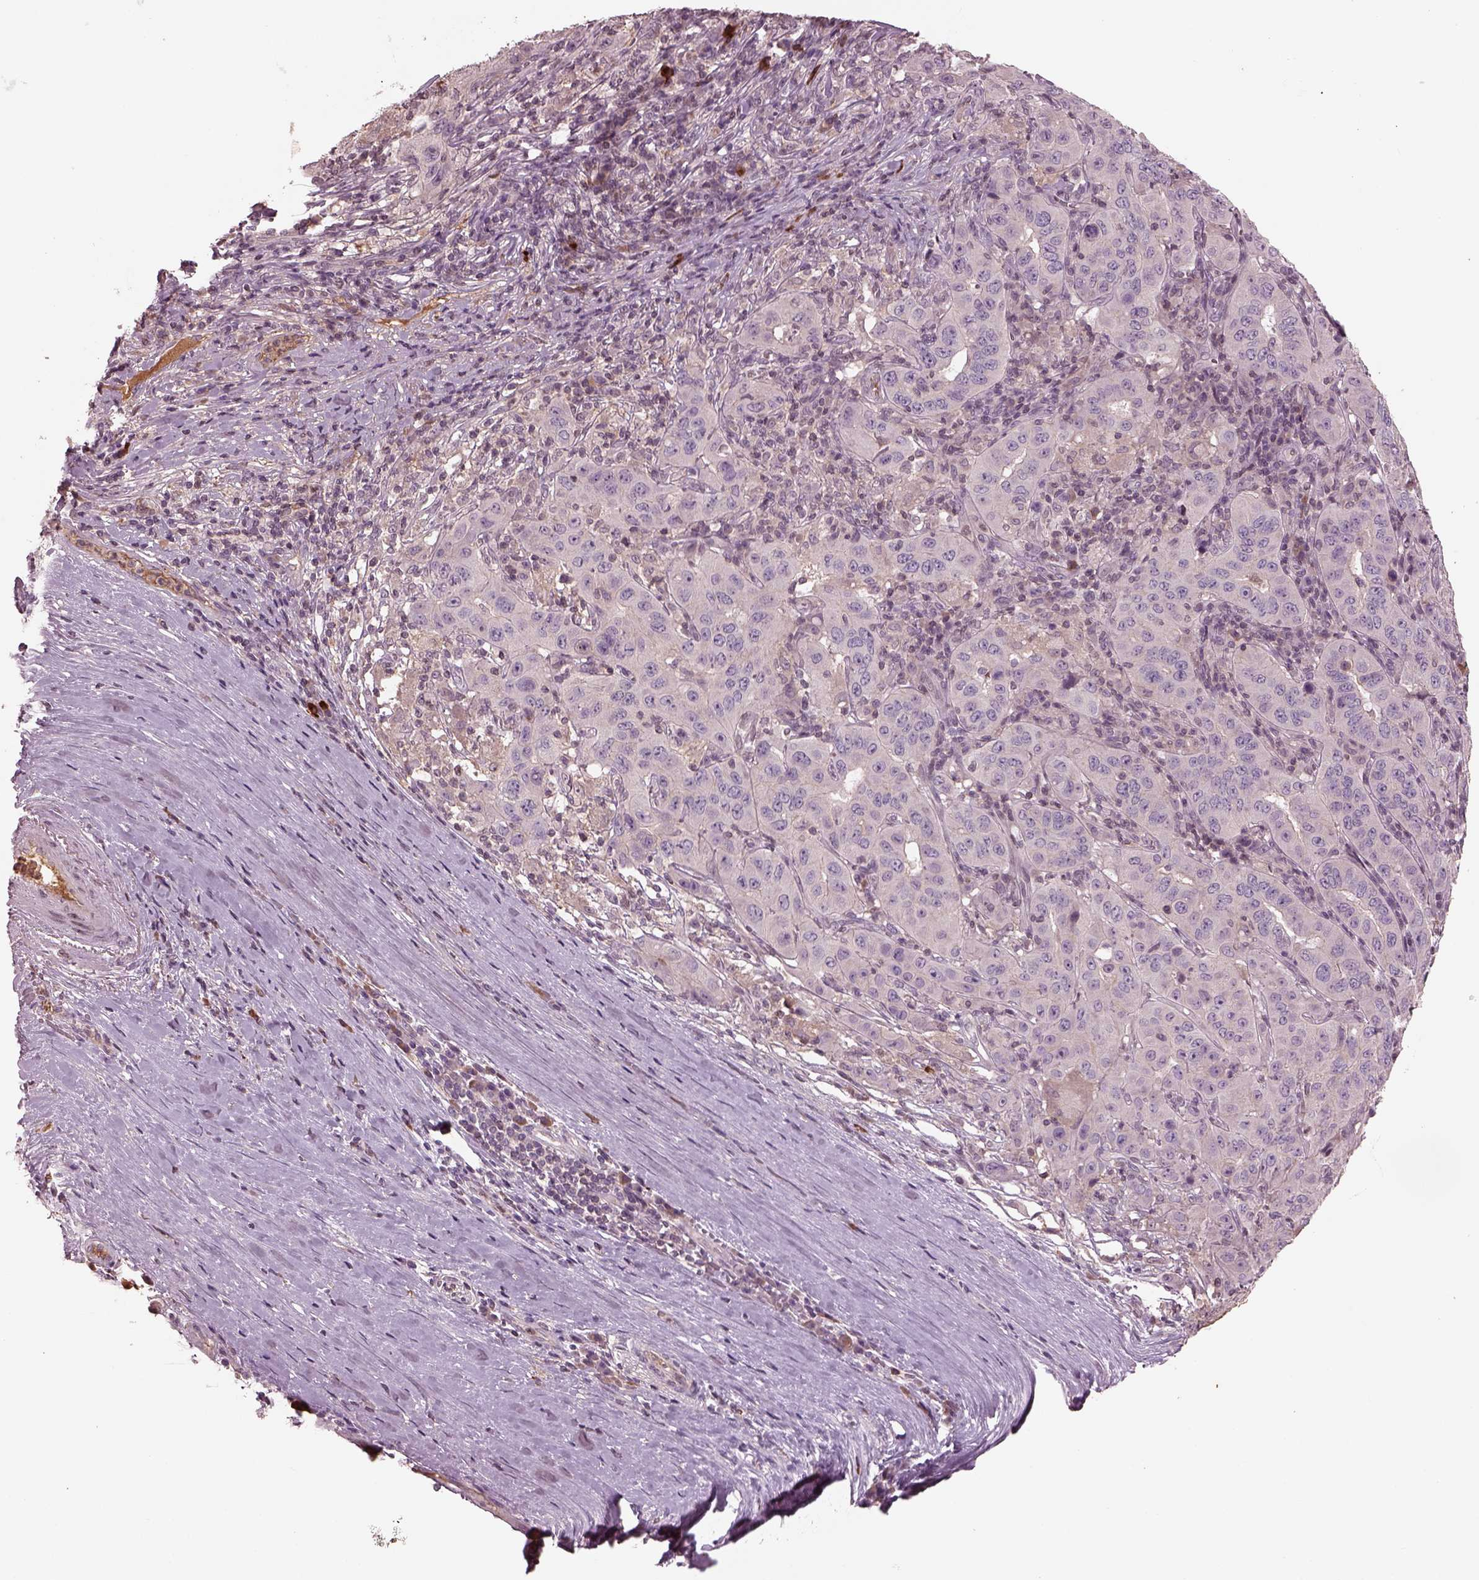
{"staining": {"intensity": "negative", "quantity": "none", "location": "none"}, "tissue": "pancreatic cancer", "cell_type": "Tumor cells", "image_type": "cancer", "snomed": [{"axis": "morphology", "description": "Adenocarcinoma, NOS"}, {"axis": "topography", "description": "Pancreas"}], "caption": "This histopathology image is of pancreatic cancer (adenocarcinoma) stained with immunohistochemistry to label a protein in brown with the nuclei are counter-stained blue. There is no staining in tumor cells.", "gene": "PTX4", "patient": {"sex": "male", "age": 63}}